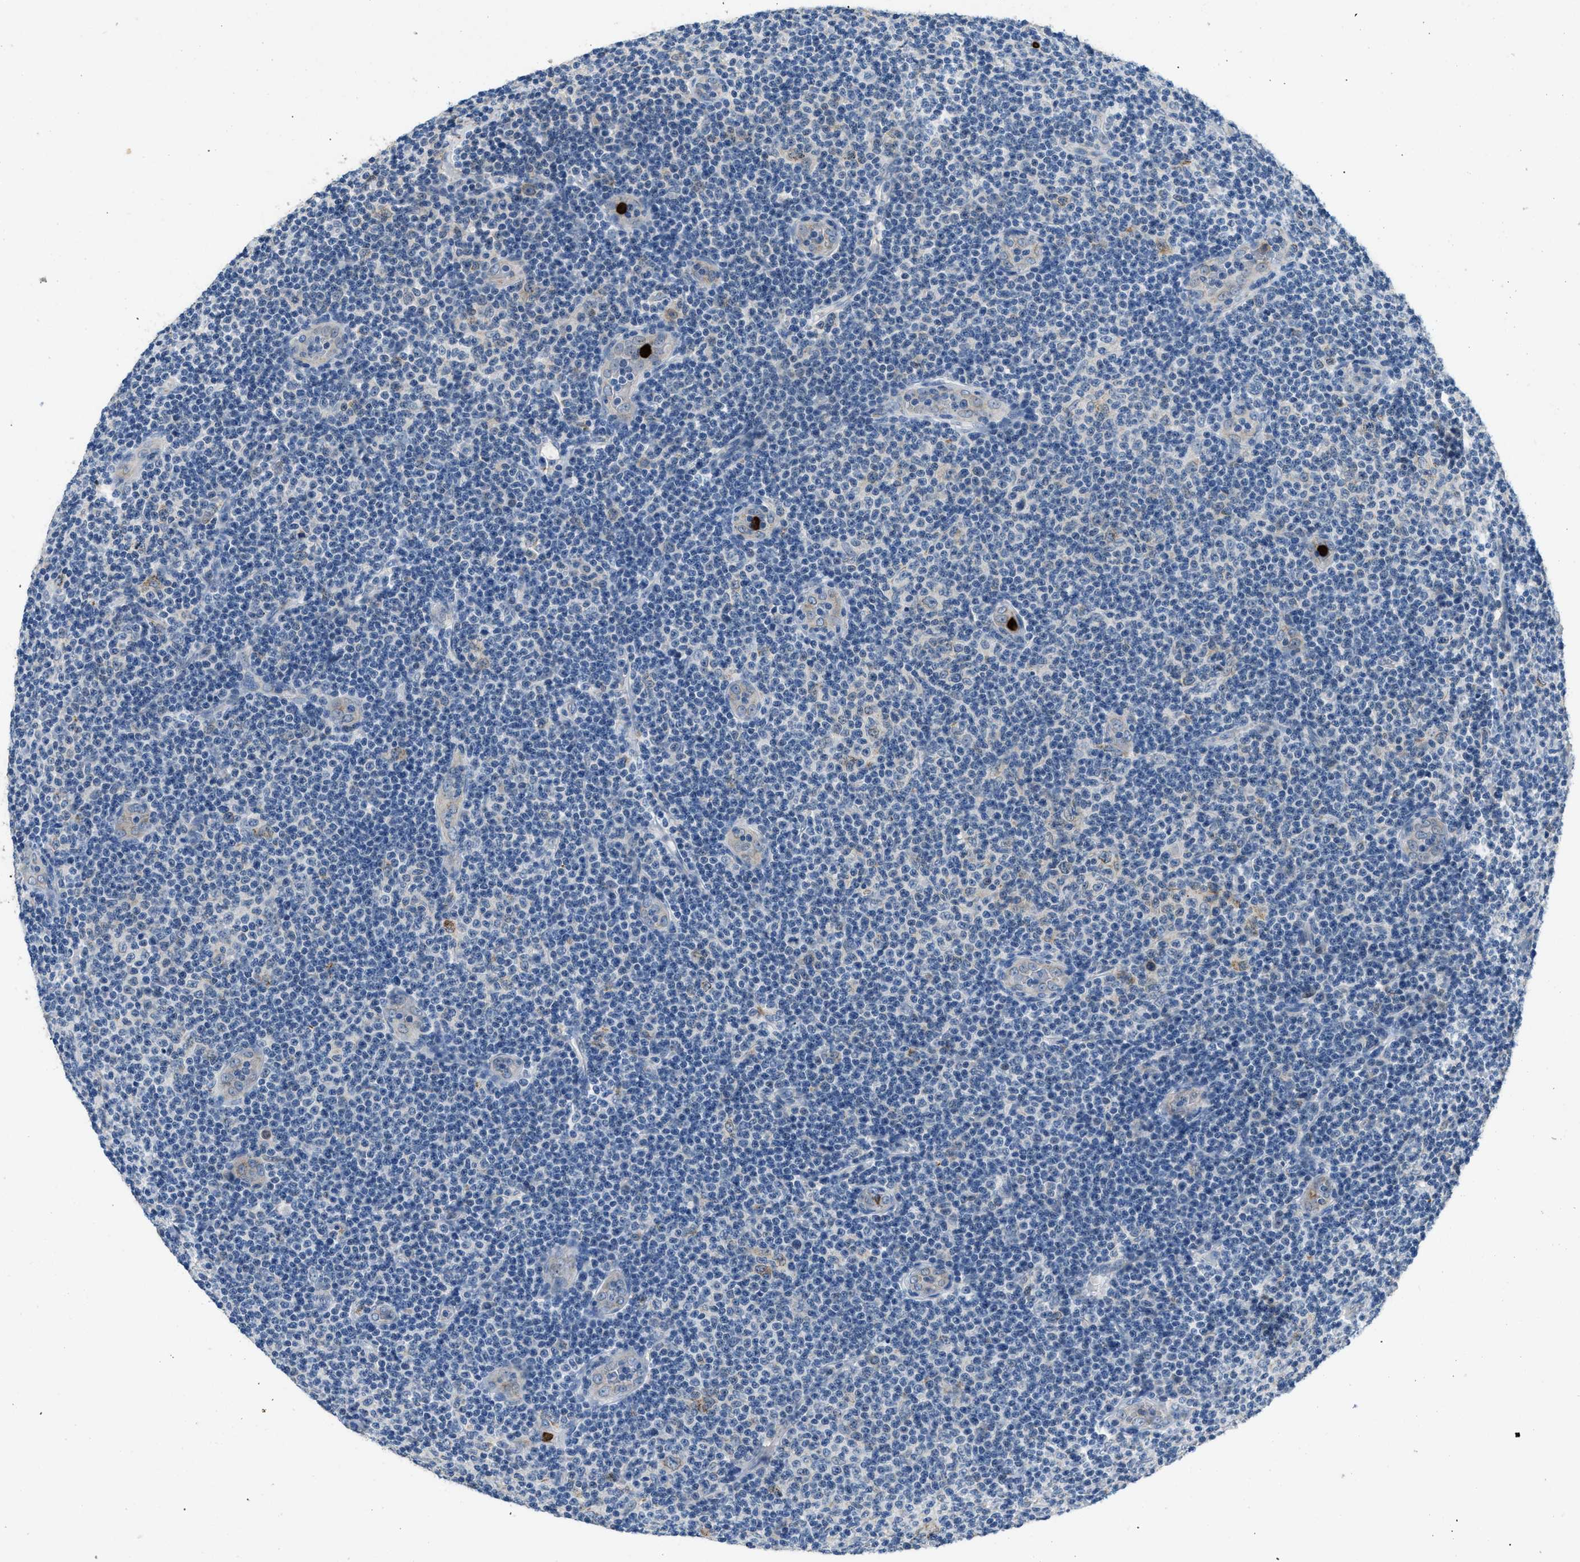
{"staining": {"intensity": "negative", "quantity": "none", "location": "none"}, "tissue": "lymphoma", "cell_type": "Tumor cells", "image_type": "cancer", "snomed": [{"axis": "morphology", "description": "Malignant lymphoma, non-Hodgkin's type, Low grade"}, {"axis": "topography", "description": "Lymph node"}], "caption": "Human malignant lymphoma, non-Hodgkin's type (low-grade) stained for a protein using IHC exhibits no expression in tumor cells.", "gene": "TOMM34", "patient": {"sex": "male", "age": 83}}